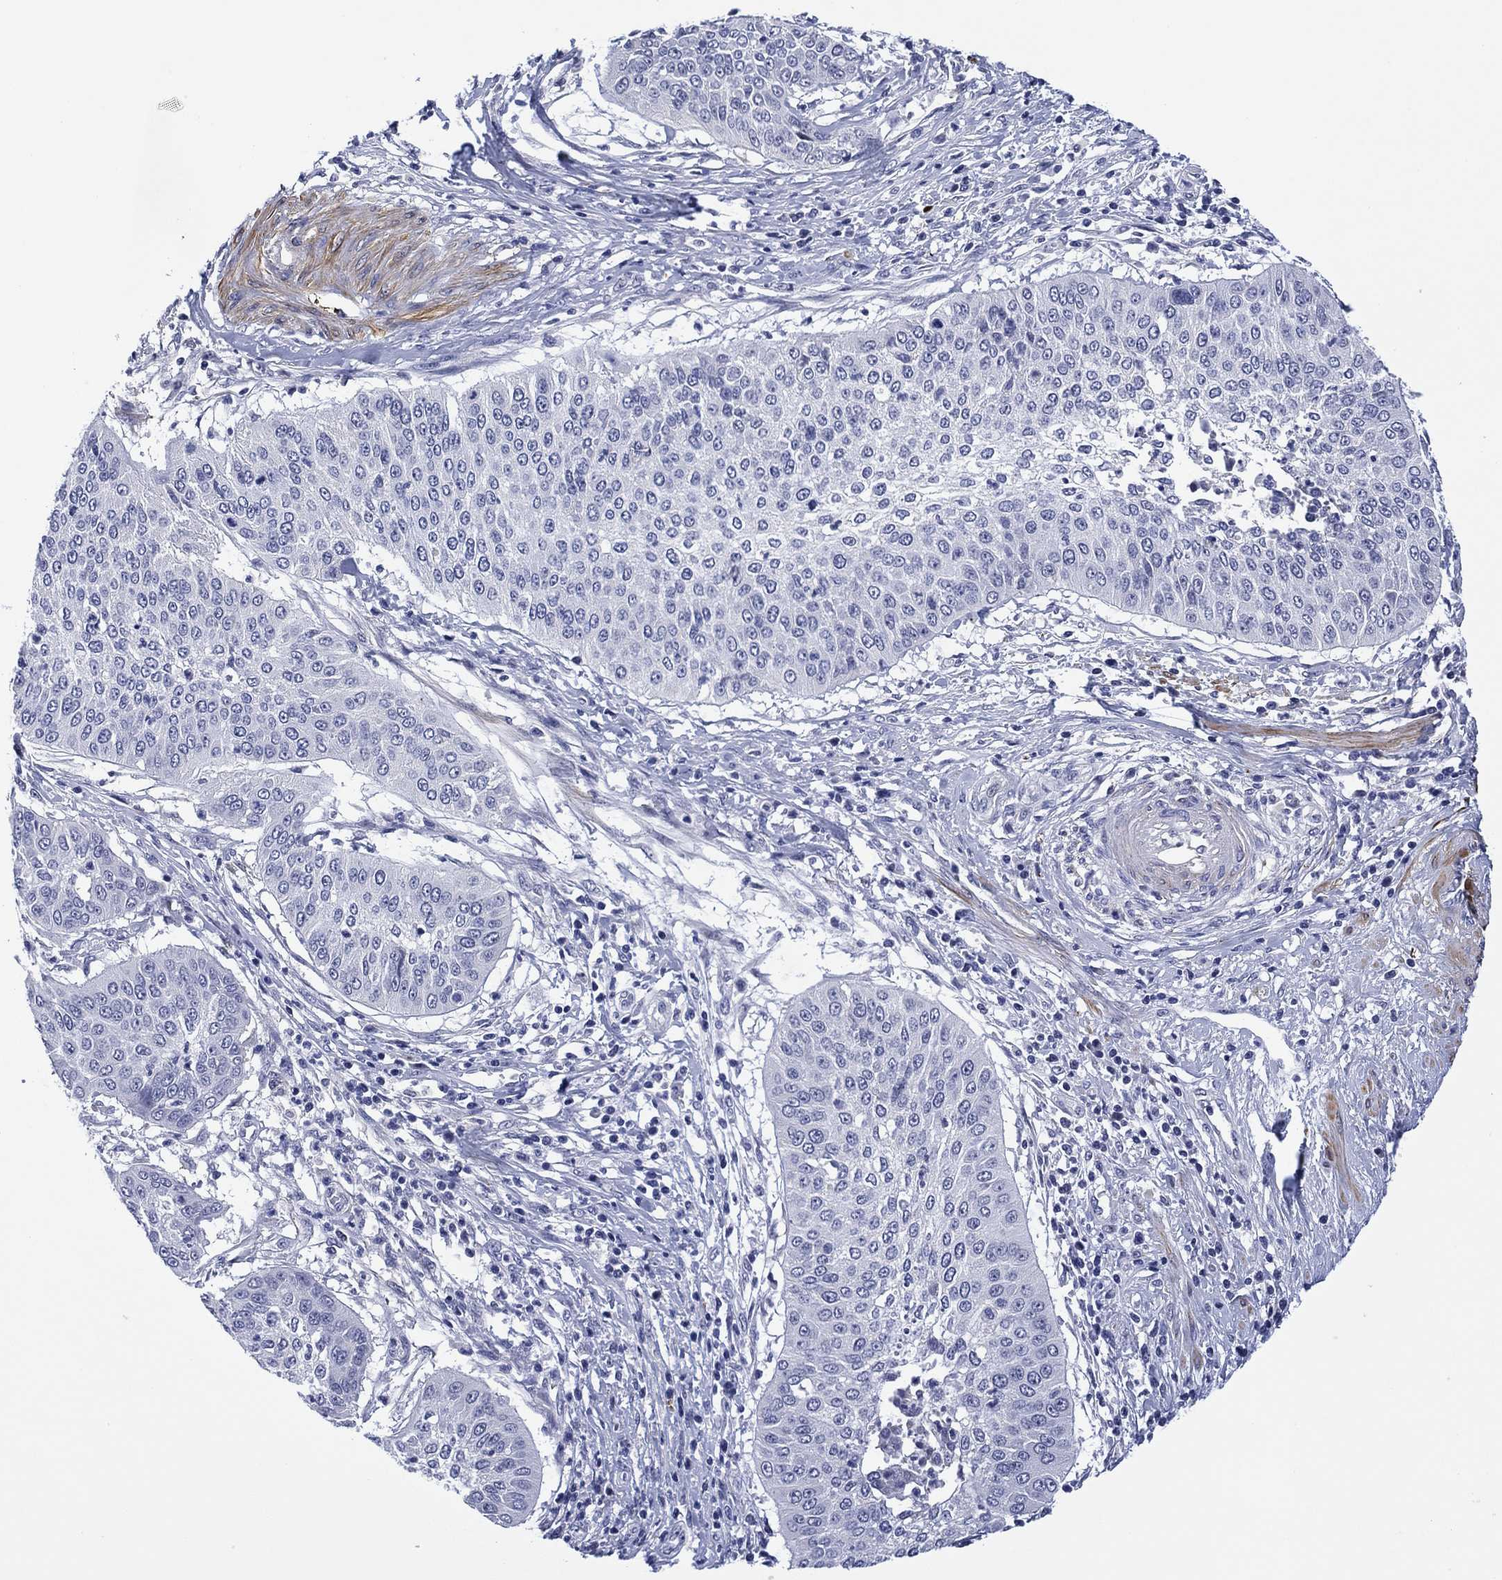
{"staining": {"intensity": "negative", "quantity": "none", "location": "none"}, "tissue": "cervical cancer", "cell_type": "Tumor cells", "image_type": "cancer", "snomed": [{"axis": "morphology", "description": "Normal tissue, NOS"}, {"axis": "morphology", "description": "Squamous cell carcinoma, NOS"}, {"axis": "topography", "description": "Cervix"}], "caption": "Human cervical cancer (squamous cell carcinoma) stained for a protein using immunohistochemistry displays no positivity in tumor cells.", "gene": "CLIP3", "patient": {"sex": "female", "age": 39}}